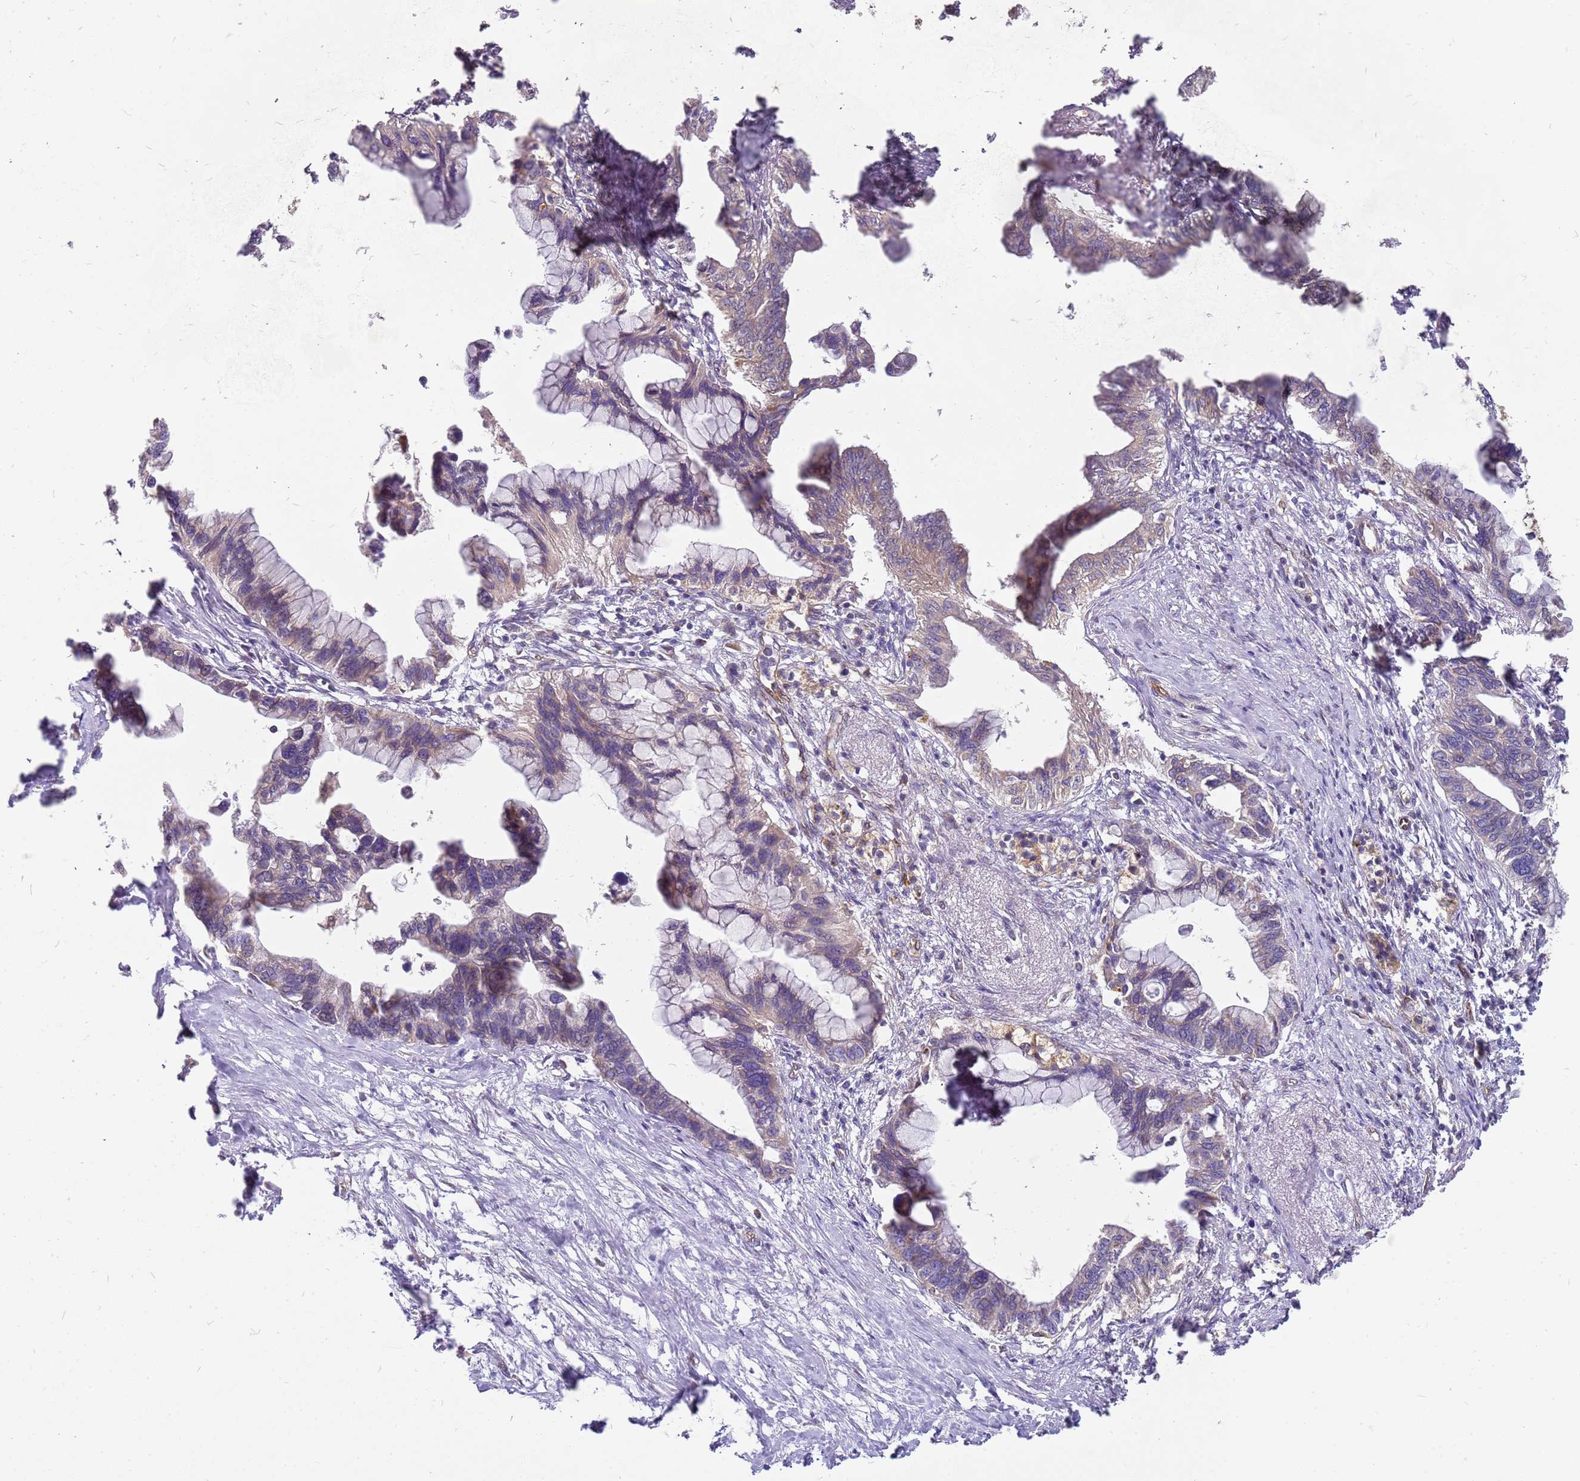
{"staining": {"intensity": "moderate", "quantity": "<25%", "location": "cytoplasmic/membranous"}, "tissue": "pancreatic cancer", "cell_type": "Tumor cells", "image_type": "cancer", "snomed": [{"axis": "morphology", "description": "Adenocarcinoma, NOS"}, {"axis": "topography", "description": "Pancreas"}], "caption": "Immunohistochemistry micrograph of pancreatic cancer (adenocarcinoma) stained for a protein (brown), which reveals low levels of moderate cytoplasmic/membranous staining in approximately <25% of tumor cells.", "gene": "NUDT14", "patient": {"sex": "female", "age": 83}}